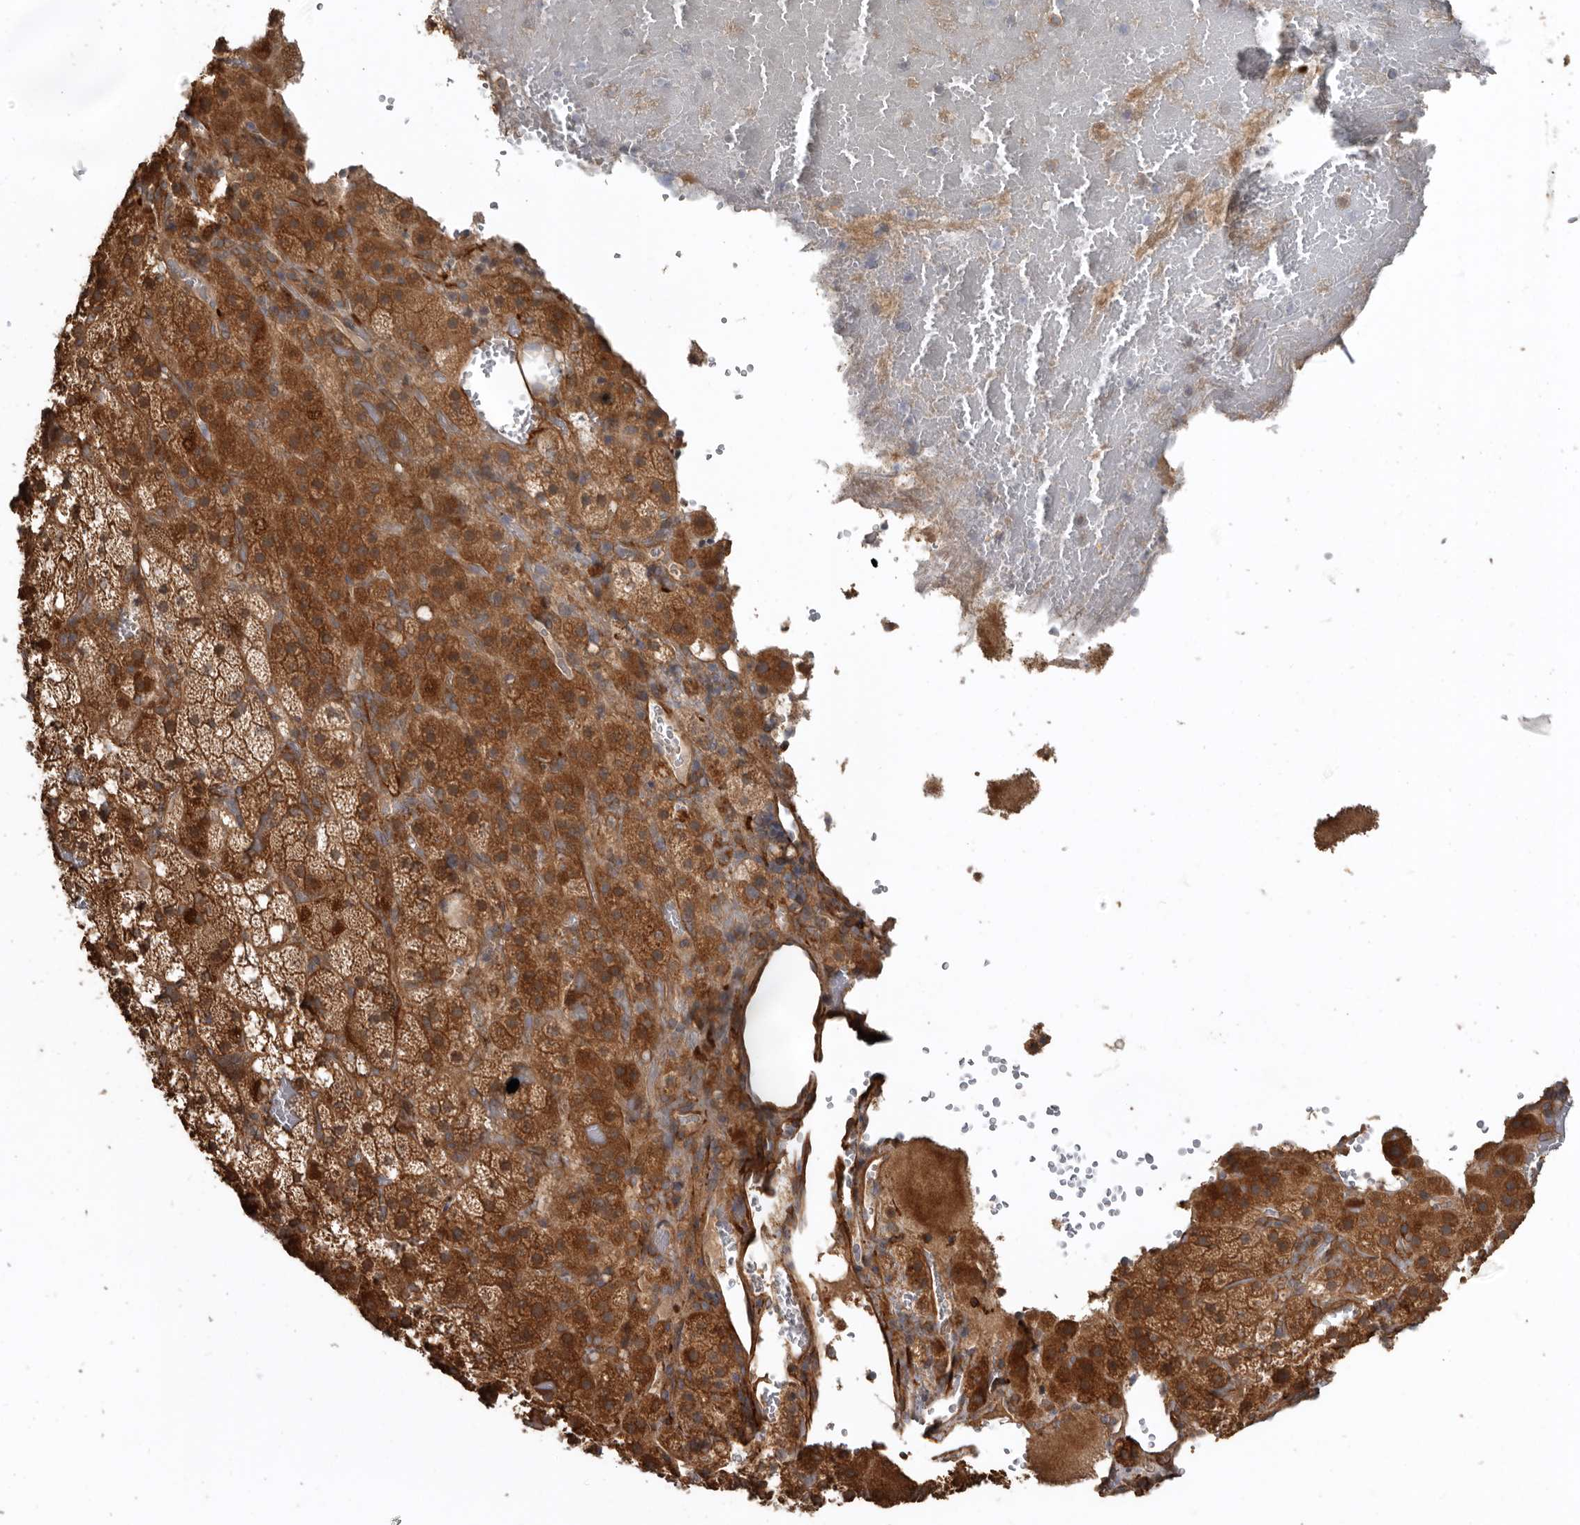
{"staining": {"intensity": "moderate", "quantity": ">75%", "location": "cytoplasmic/membranous"}, "tissue": "adrenal gland", "cell_type": "Glandular cells", "image_type": "normal", "snomed": [{"axis": "morphology", "description": "Normal tissue, NOS"}, {"axis": "topography", "description": "Adrenal gland"}], "caption": "Protein staining of benign adrenal gland reveals moderate cytoplasmic/membranous positivity in approximately >75% of glandular cells.", "gene": "EXOC3L1", "patient": {"sex": "female", "age": 59}}